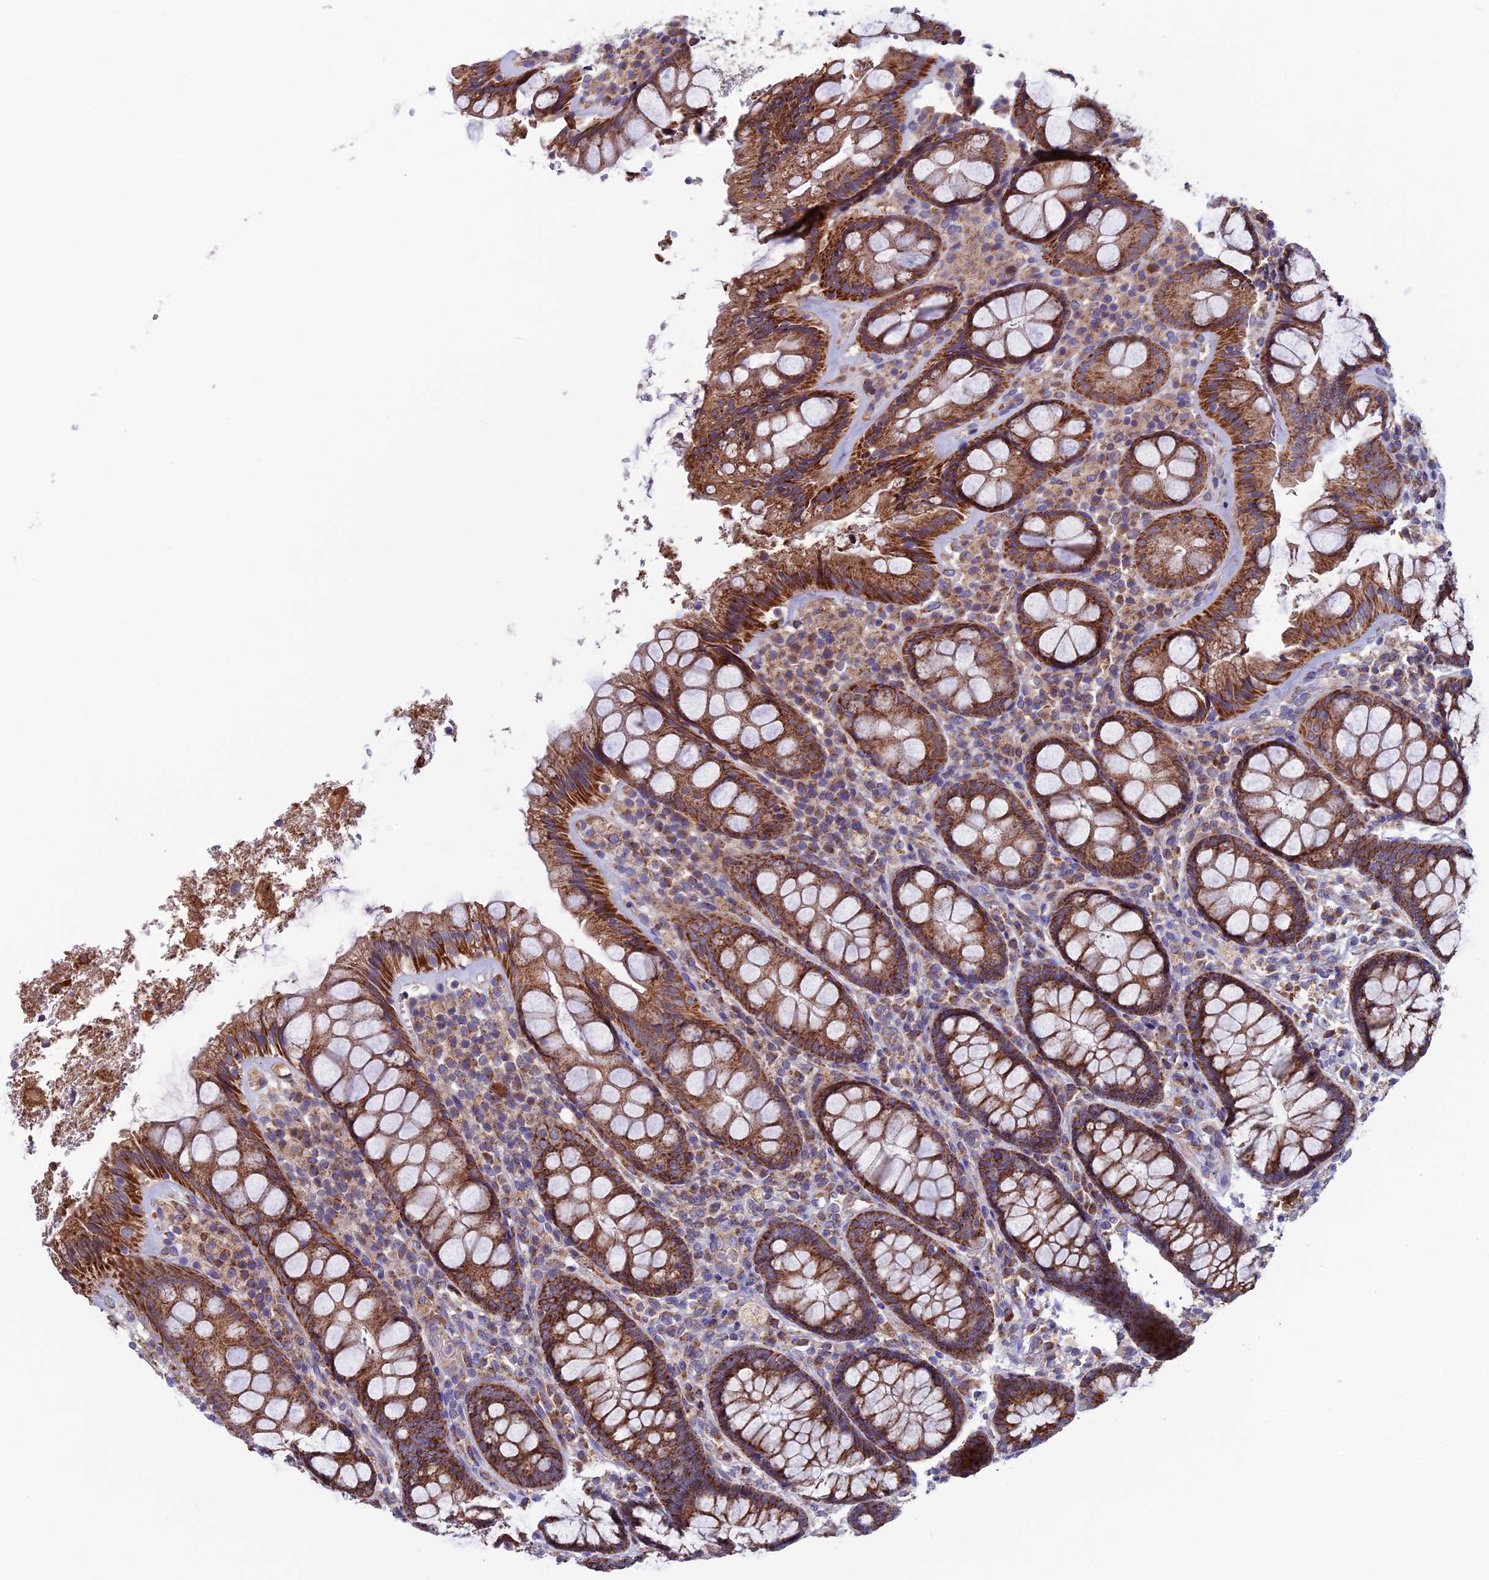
{"staining": {"intensity": "strong", "quantity": ">75%", "location": "cytoplasmic/membranous"}, "tissue": "rectum", "cell_type": "Glandular cells", "image_type": "normal", "snomed": [{"axis": "morphology", "description": "Normal tissue, NOS"}, {"axis": "topography", "description": "Rectum"}], "caption": "DAB immunohistochemical staining of normal rectum exhibits strong cytoplasmic/membranous protein positivity in about >75% of glandular cells.", "gene": "SLC15A5", "patient": {"sex": "male", "age": 83}}